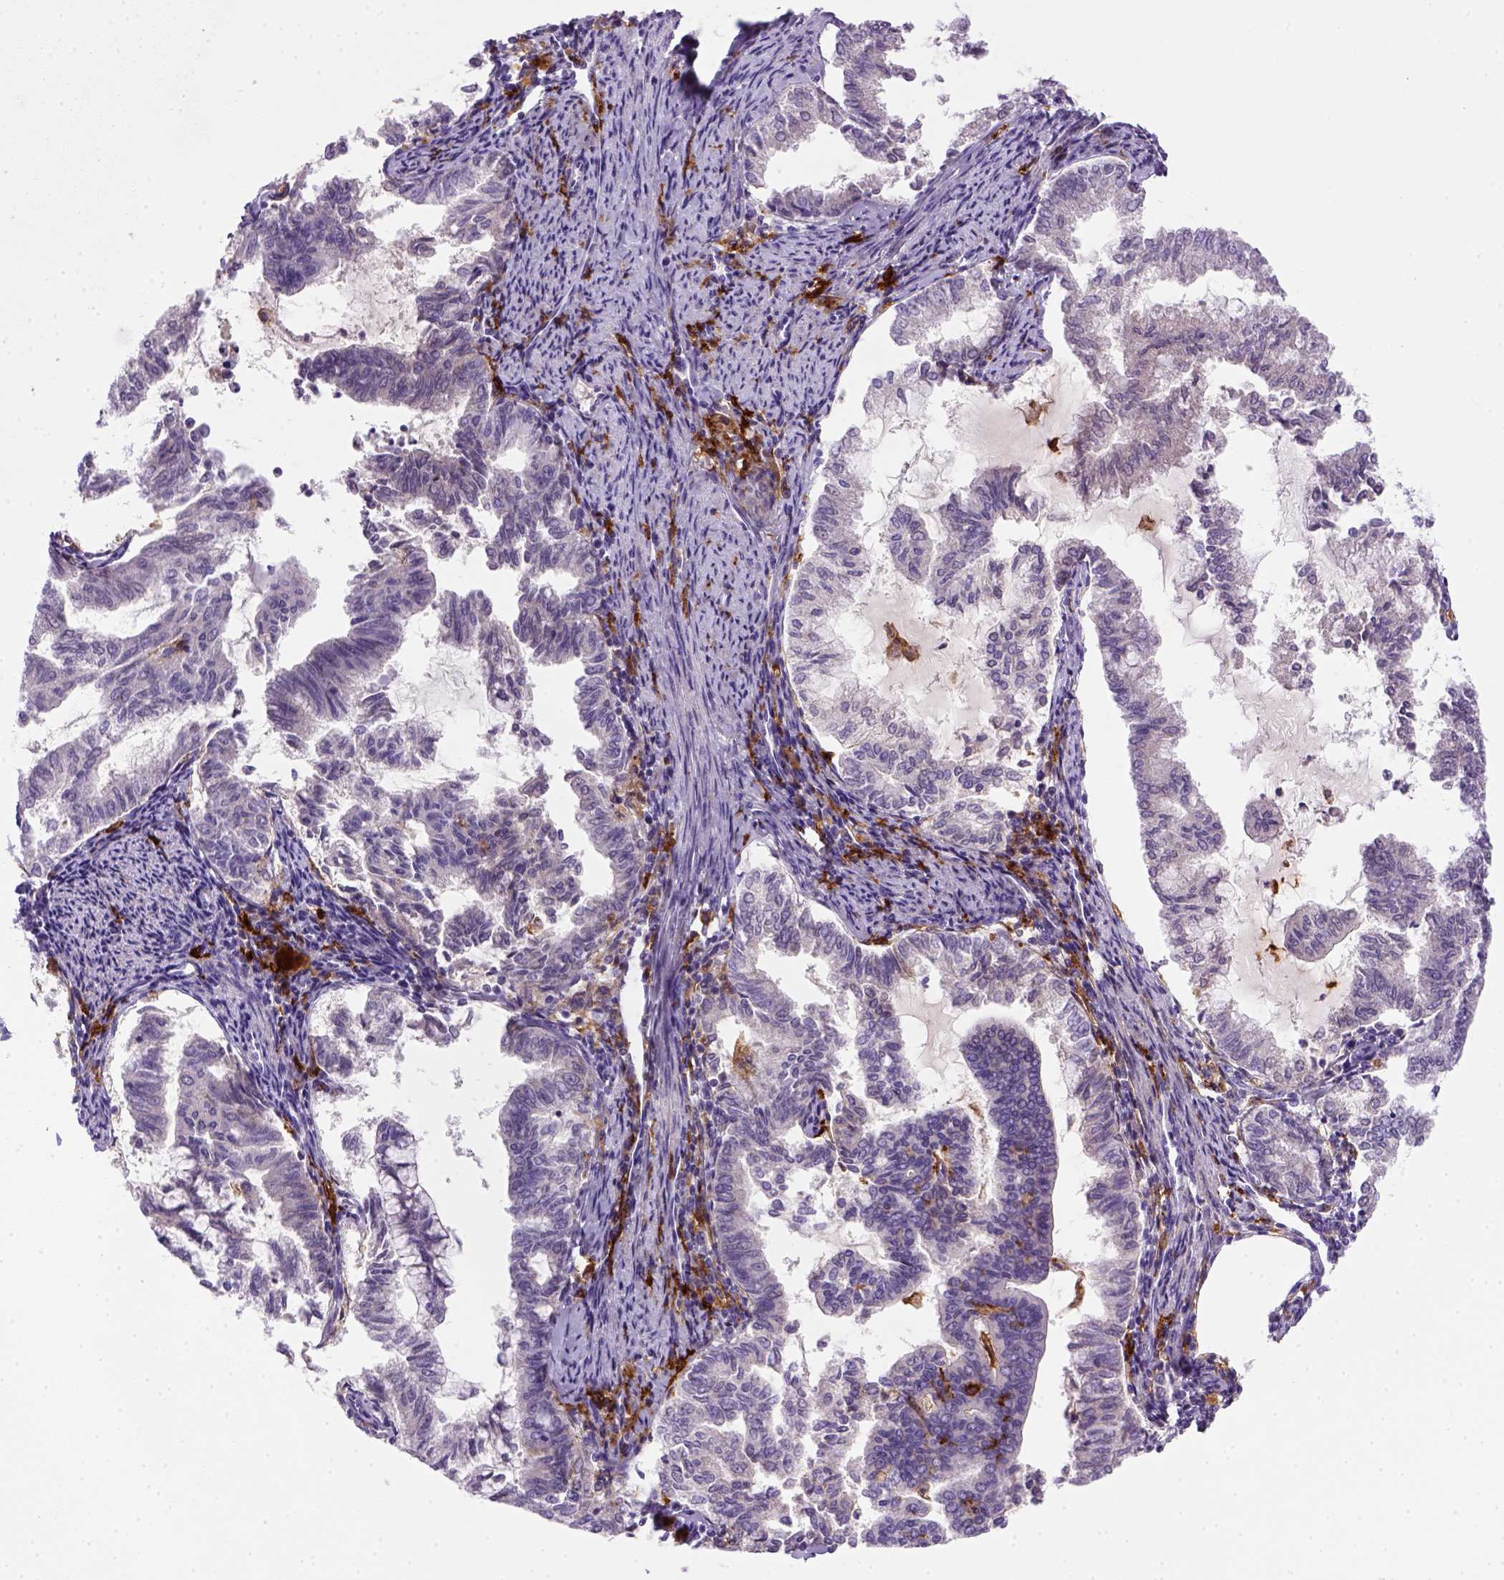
{"staining": {"intensity": "negative", "quantity": "none", "location": "none"}, "tissue": "endometrial cancer", "cell_type": "Tumor cells", "image_type": "cancer", "snomed": [{"axis": "morphology", "description": "Adenocarcinoma, NOS"}, {"axis": "topography", "description": "Endometrium"}], "caption": "Micrograph shows no significant protein positivity in tumor cells of endometrial cancer (adenocarcinoma).", "gene": "CD14", "patient": {"sex": "female", "age": 79}}